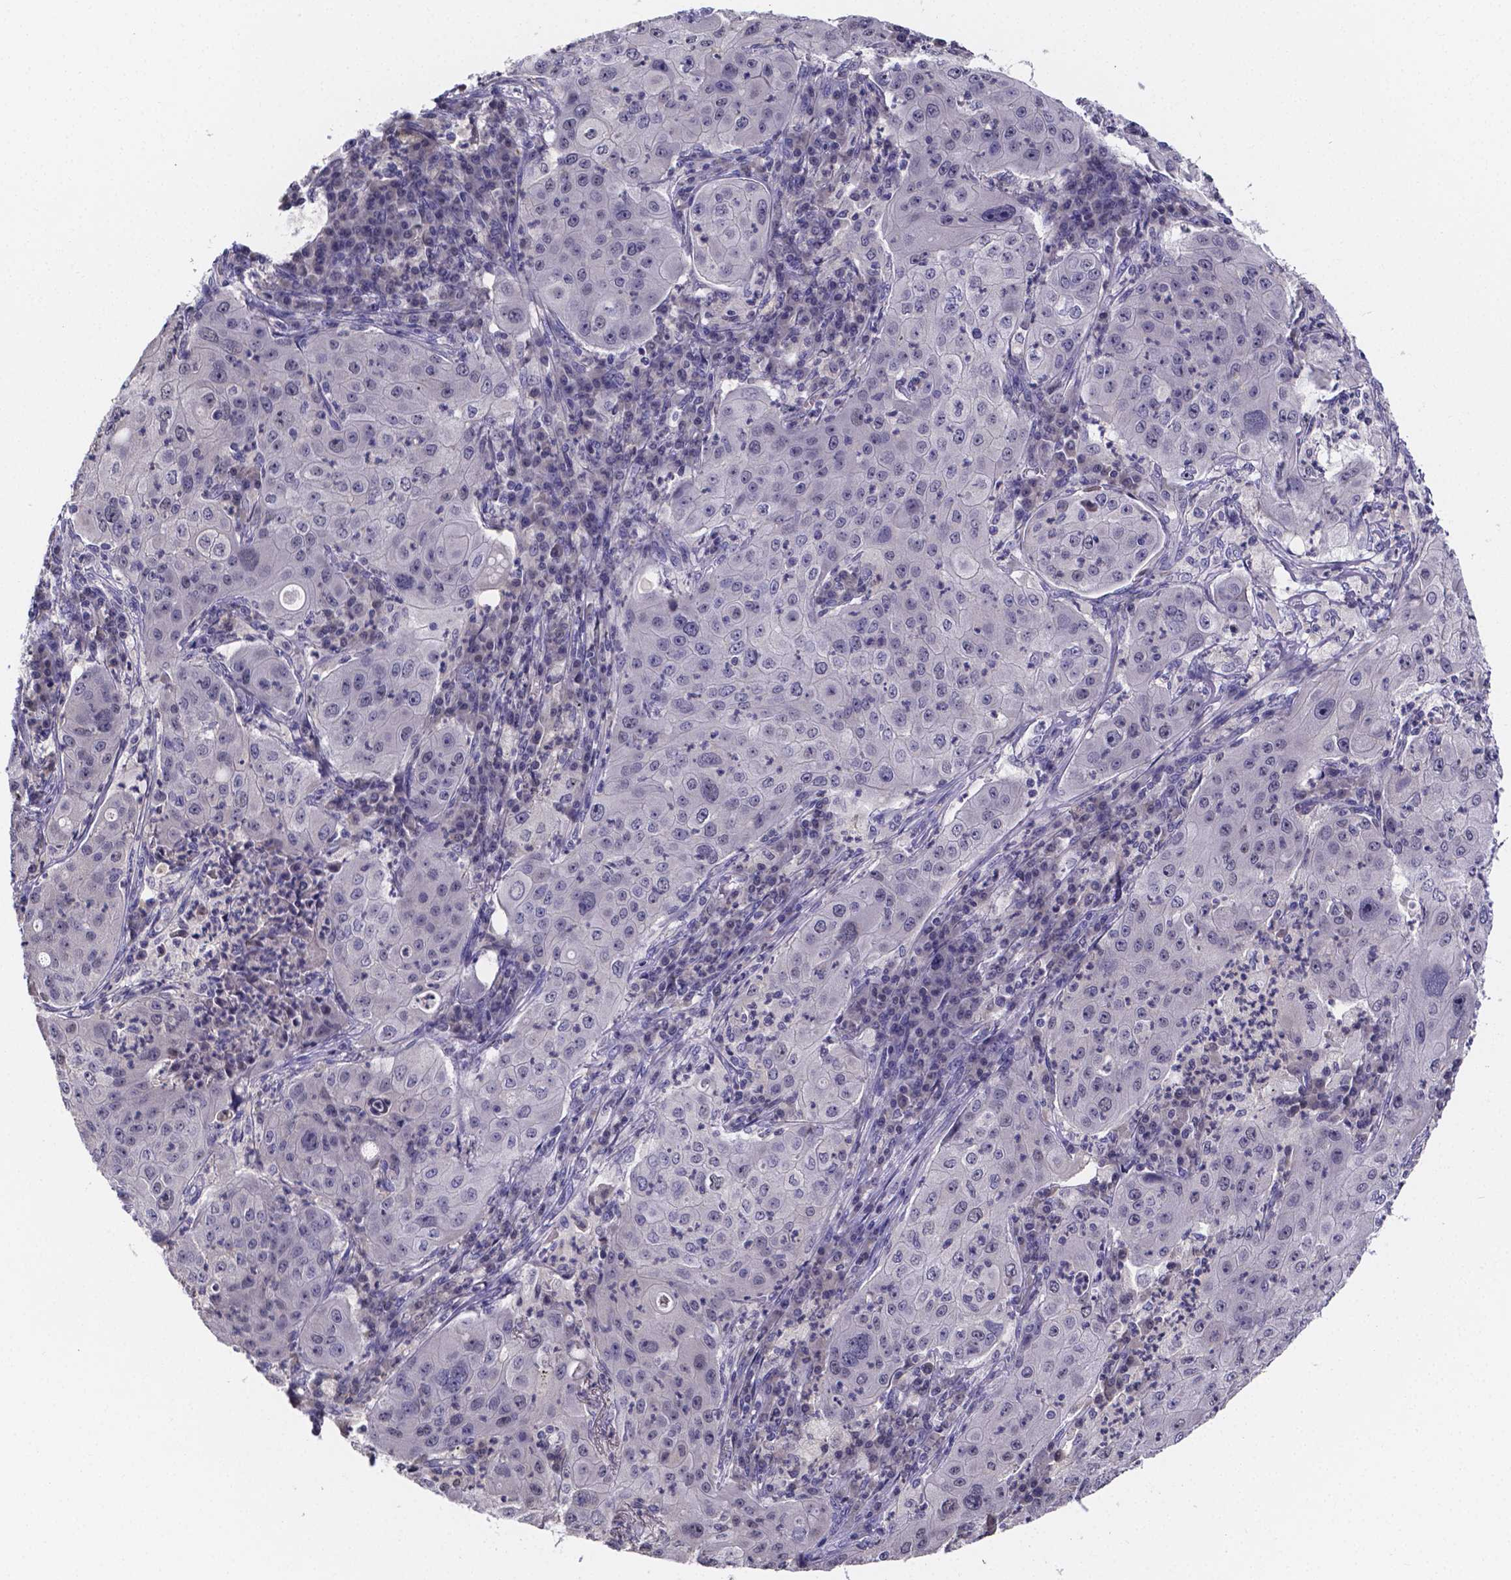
{"staining": {"intensity": "negative", "quantity": "none", "location": "none"}, "tissue": "lung cancer", "cell_type": "Tumor cells", "image_type": "cancer", "snomed": [{"axis": "morphology", "description": "Squamous cell carcinoma, NOS"}, {"axis": "topography", "description": "Lung"}], "caption": "DAB immunohistochemical staining of lung squamous cell carcinoma demonstrates no significant expression in tumor cells.", "gene": "IZUMO1", "patient": {"sex": "female", "age": 59}}